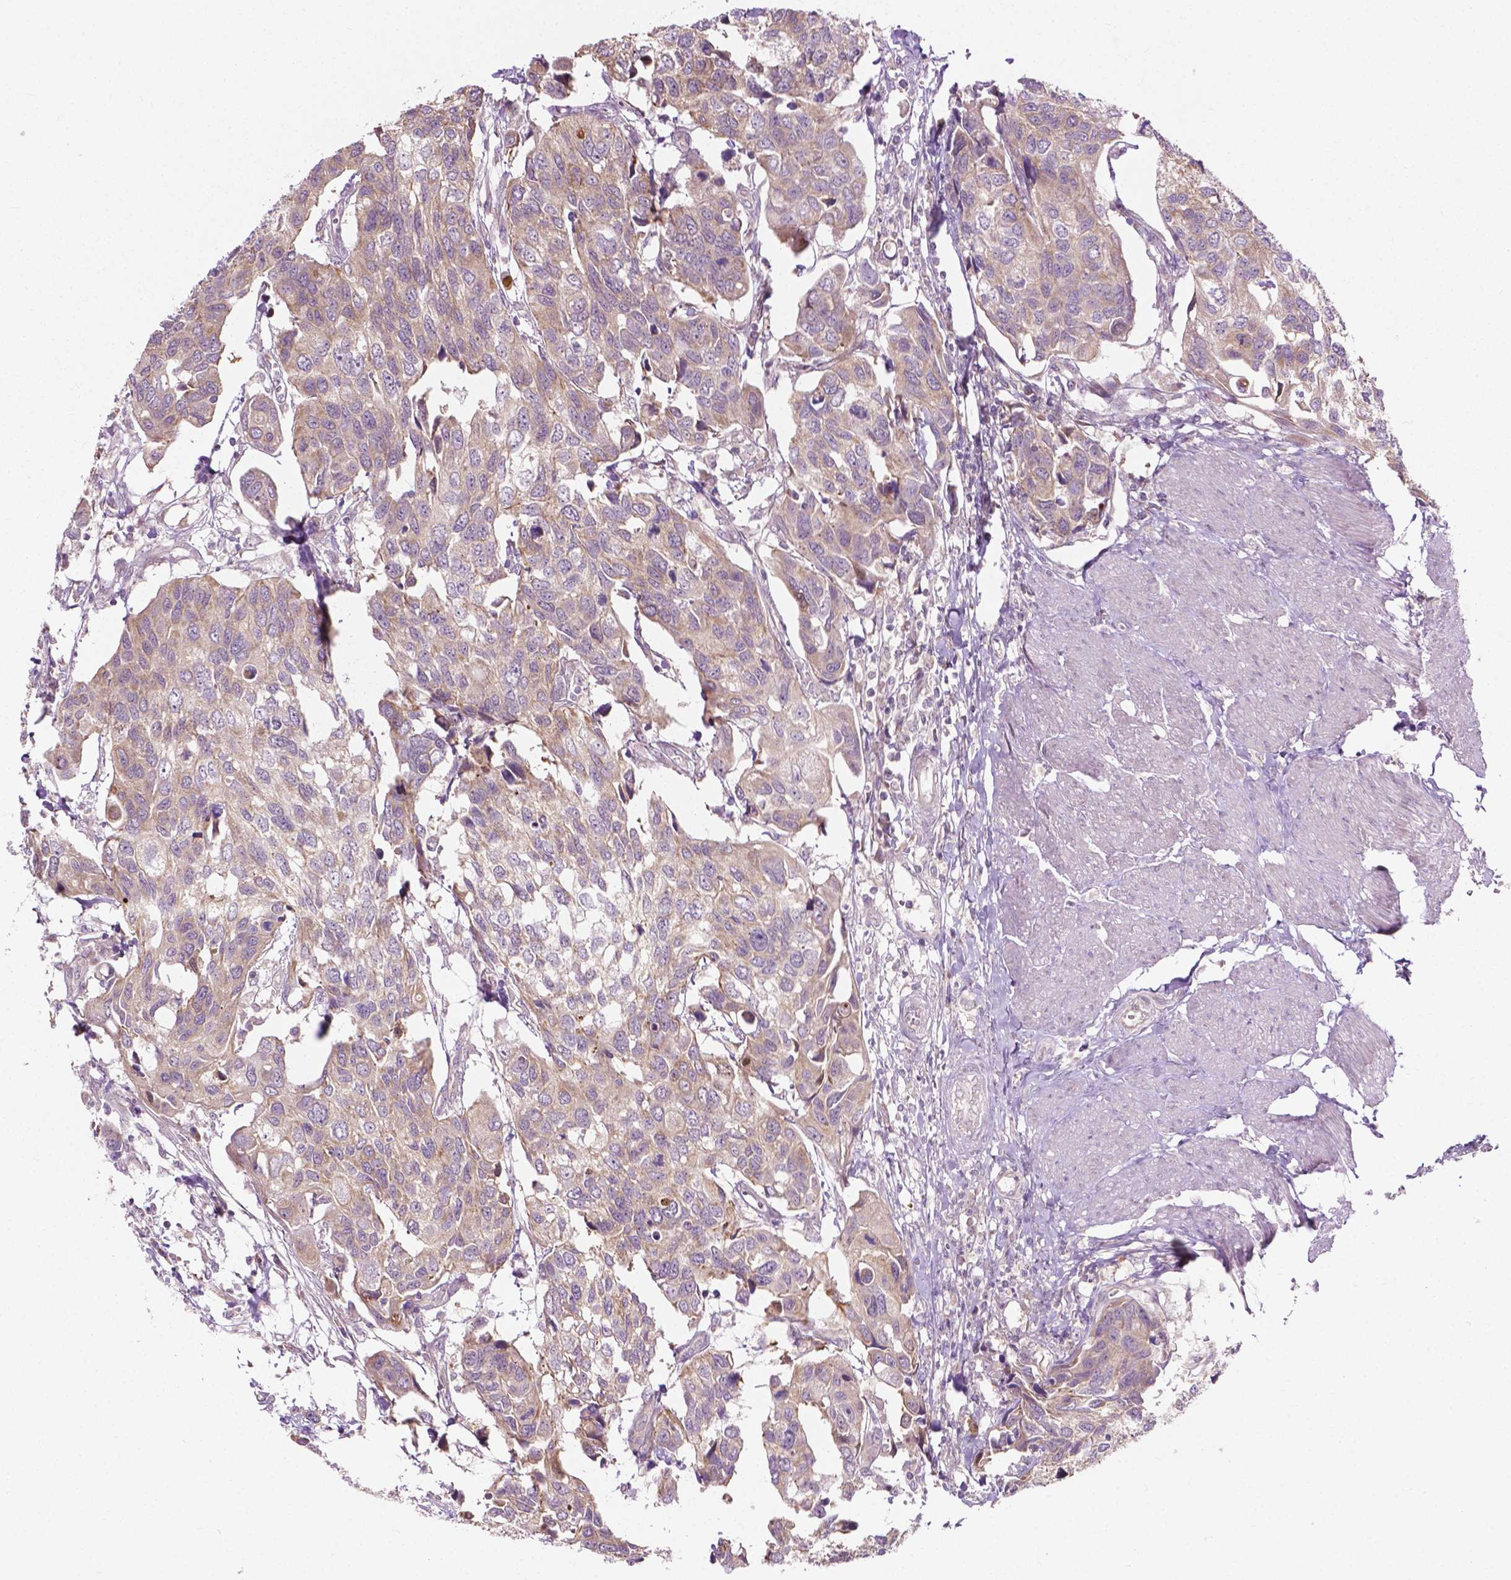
{"staining": {"intensity": "weak", "quantity": "25%-75%", "location": "cytoplasmic/membranous"}, "tissue": "urothelial cancer", "cell_type": "Tumor cells", "image_type": "cancer", "snomed": [{"axis": "morphology", "description": "Urothelial carcinoma, High grade"}, {"axis": "topography", "description": "Urinary bladder"}], "caption": "IHC image of high-grade urothelial carcinoma stained for a protein (brown), which demonstrates low levels of weak cytoplasmic/membranous expression in about 25%-75% of tumor cells.", "gene": "MZT1", "patient": {"sex": "male", "age": 60}}